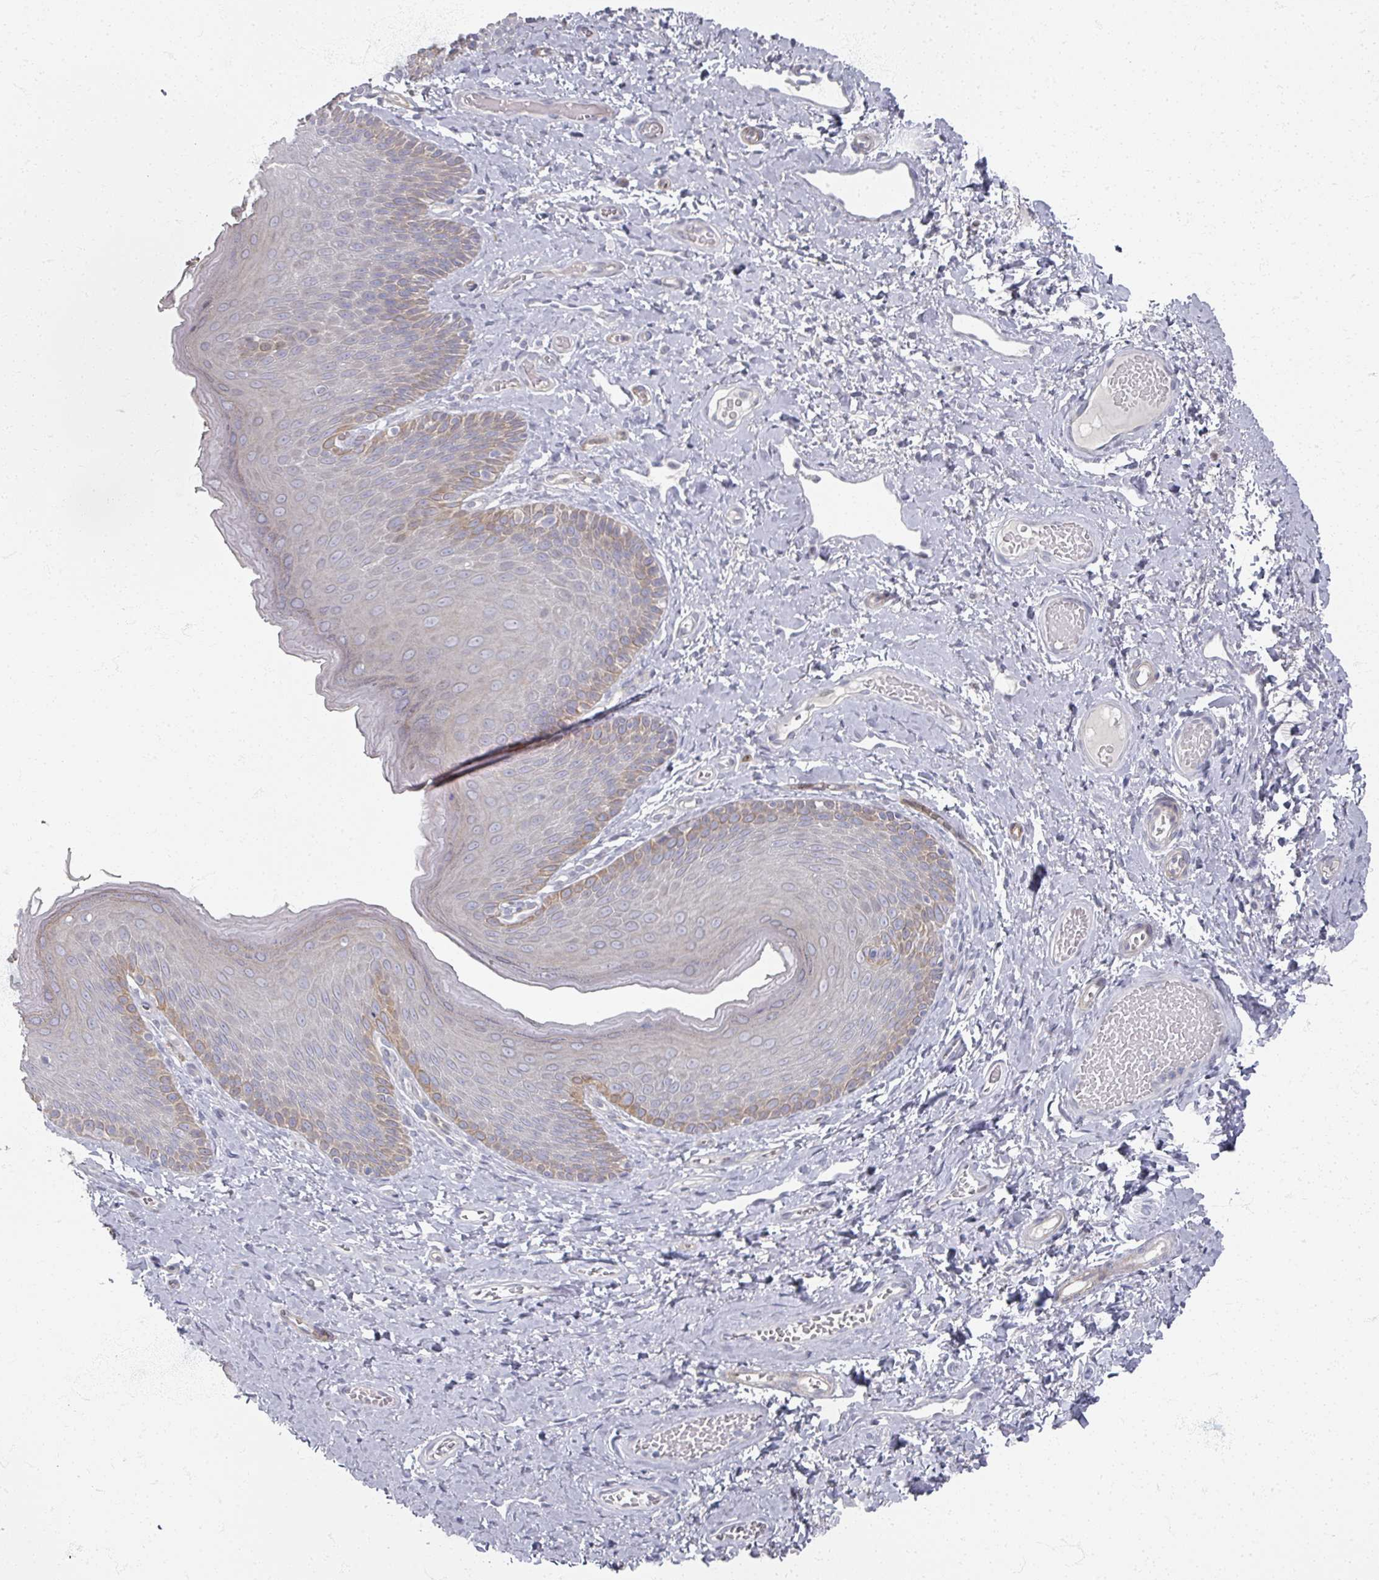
{"staining": {"intensity": "weak", "quantity": "<25%", "location": "cytoplasmic/membranous"}, "tissue": "skin", "cell_type": "Epidermal cells", "image_type": "normal", "snomed": [{"axis": "morphology", "description": "Normal tissue, NOS"}, {"axis": "topography", "description": "Anal"}], "caption": "A photomicrograph of human skin is negative for staining in epidermal cells. (Stains: DAB (3,3'-diaminobenzidine) IHC with hematoxylin counter stain, Microscopy: brightfield microscopy at high magnification).", "gene": "TTYH3", "patient": {"sex": "female", "age": 40}}